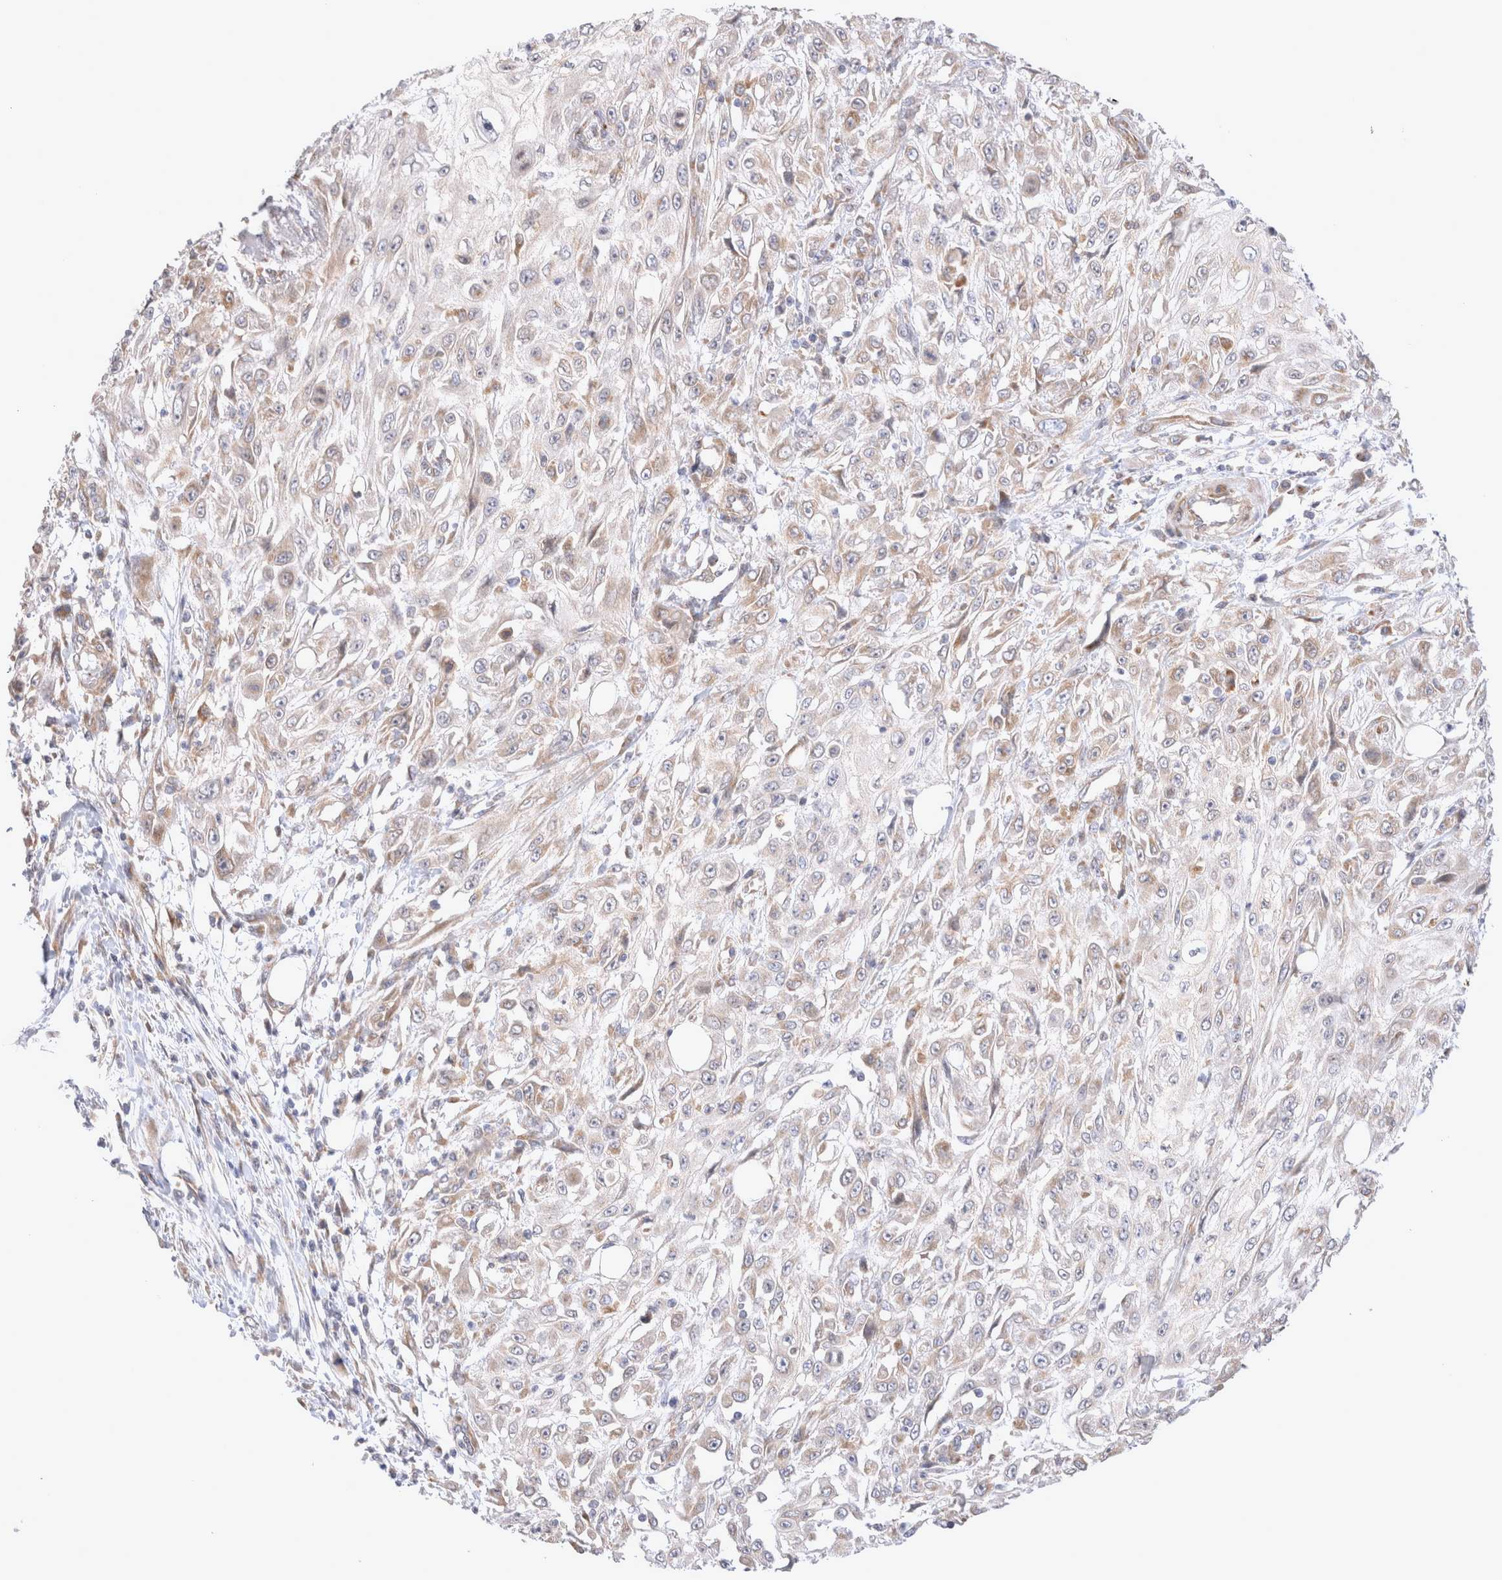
{"staining": {"intensity": "weak", "quantity": "25%-75%", "location": "cytoplasmic/membranous"}, "tissue": "skin cancer", "cell_type": "Tumor cells", "image_type": "cancer", "snomed": [{"axis": "morphology", "description": "Squamous cell carcinoma, NOS"}, {"axis": "morphology", "description": "Squamous cell carcinoma, metastatic, NOS"}, {"axis": "topography", "description": "Skin"}, {"axis": "topography", "description": "Lymph node"}], "caption": "IHC (DAB (3,3'-diaminobenzidine)) staining of human skin metastatic squamous cell carcinoma exhibits weak cytoplasmic/membranous protein positivity in approximately 25%-75% of tumor cells.", "gene": "NPC1", "patient": {"sex": "male", "age": 75}}